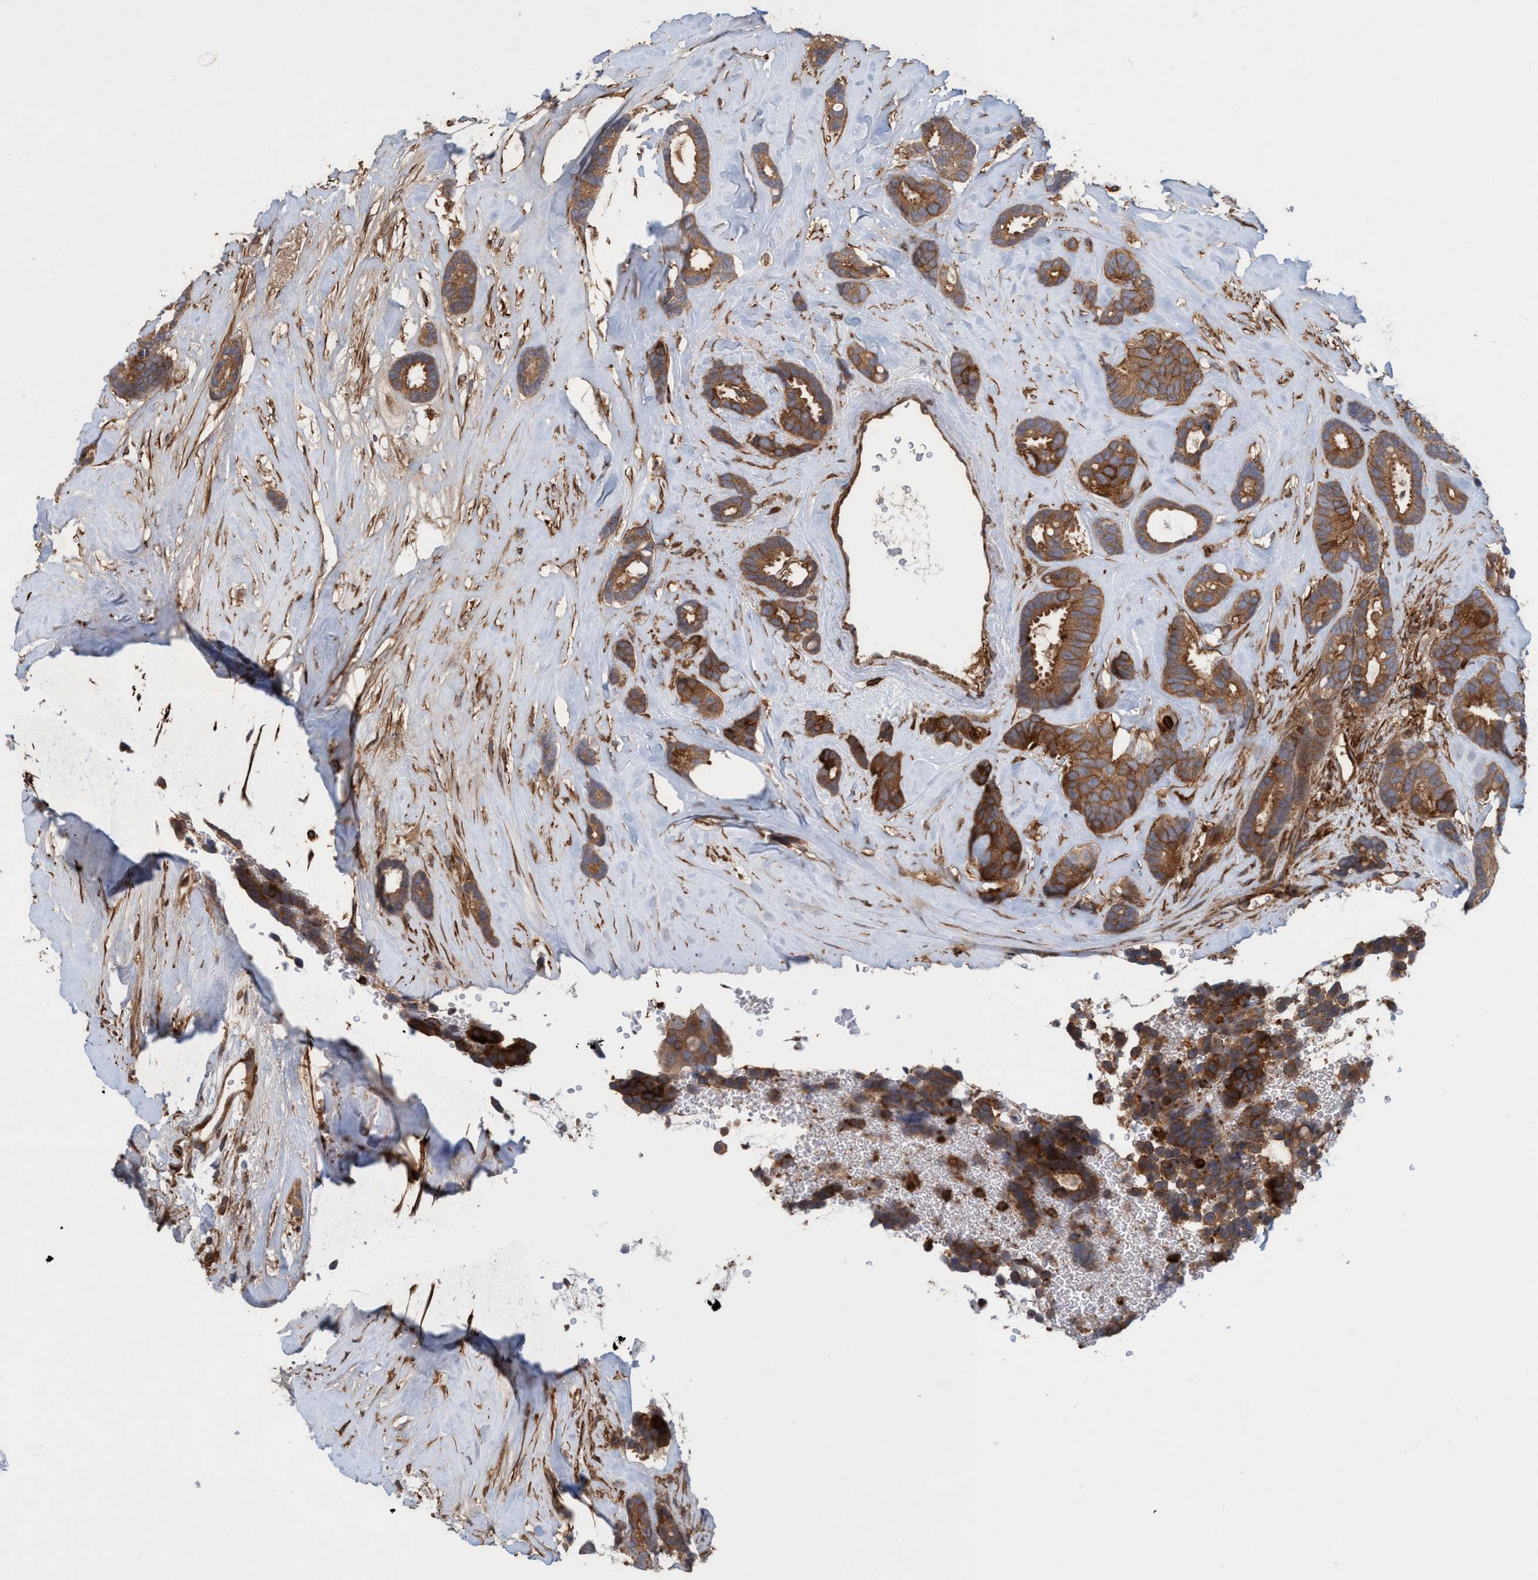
{"staining": {"intensity": "moderate", "quantity": ">75%", "location": "cytoplasmic/membranous"}, "tissue": "breast cancer", "cell_type": "Tumor cells", "image_type": "cancer", "snomed": [{"axis": "morphology", "description": "Duct carcinoma"}, {"axis": "topography", "description": "Breast"}], "caption": "This micrograph shows IHC staining of breast invasive ductal carcinoma, with medium moderate cytoplasmic/membranous expression in about >75% of tumor cells.", "gene": "SPECC1", "patient": {"sex": "female", "age": 87}}